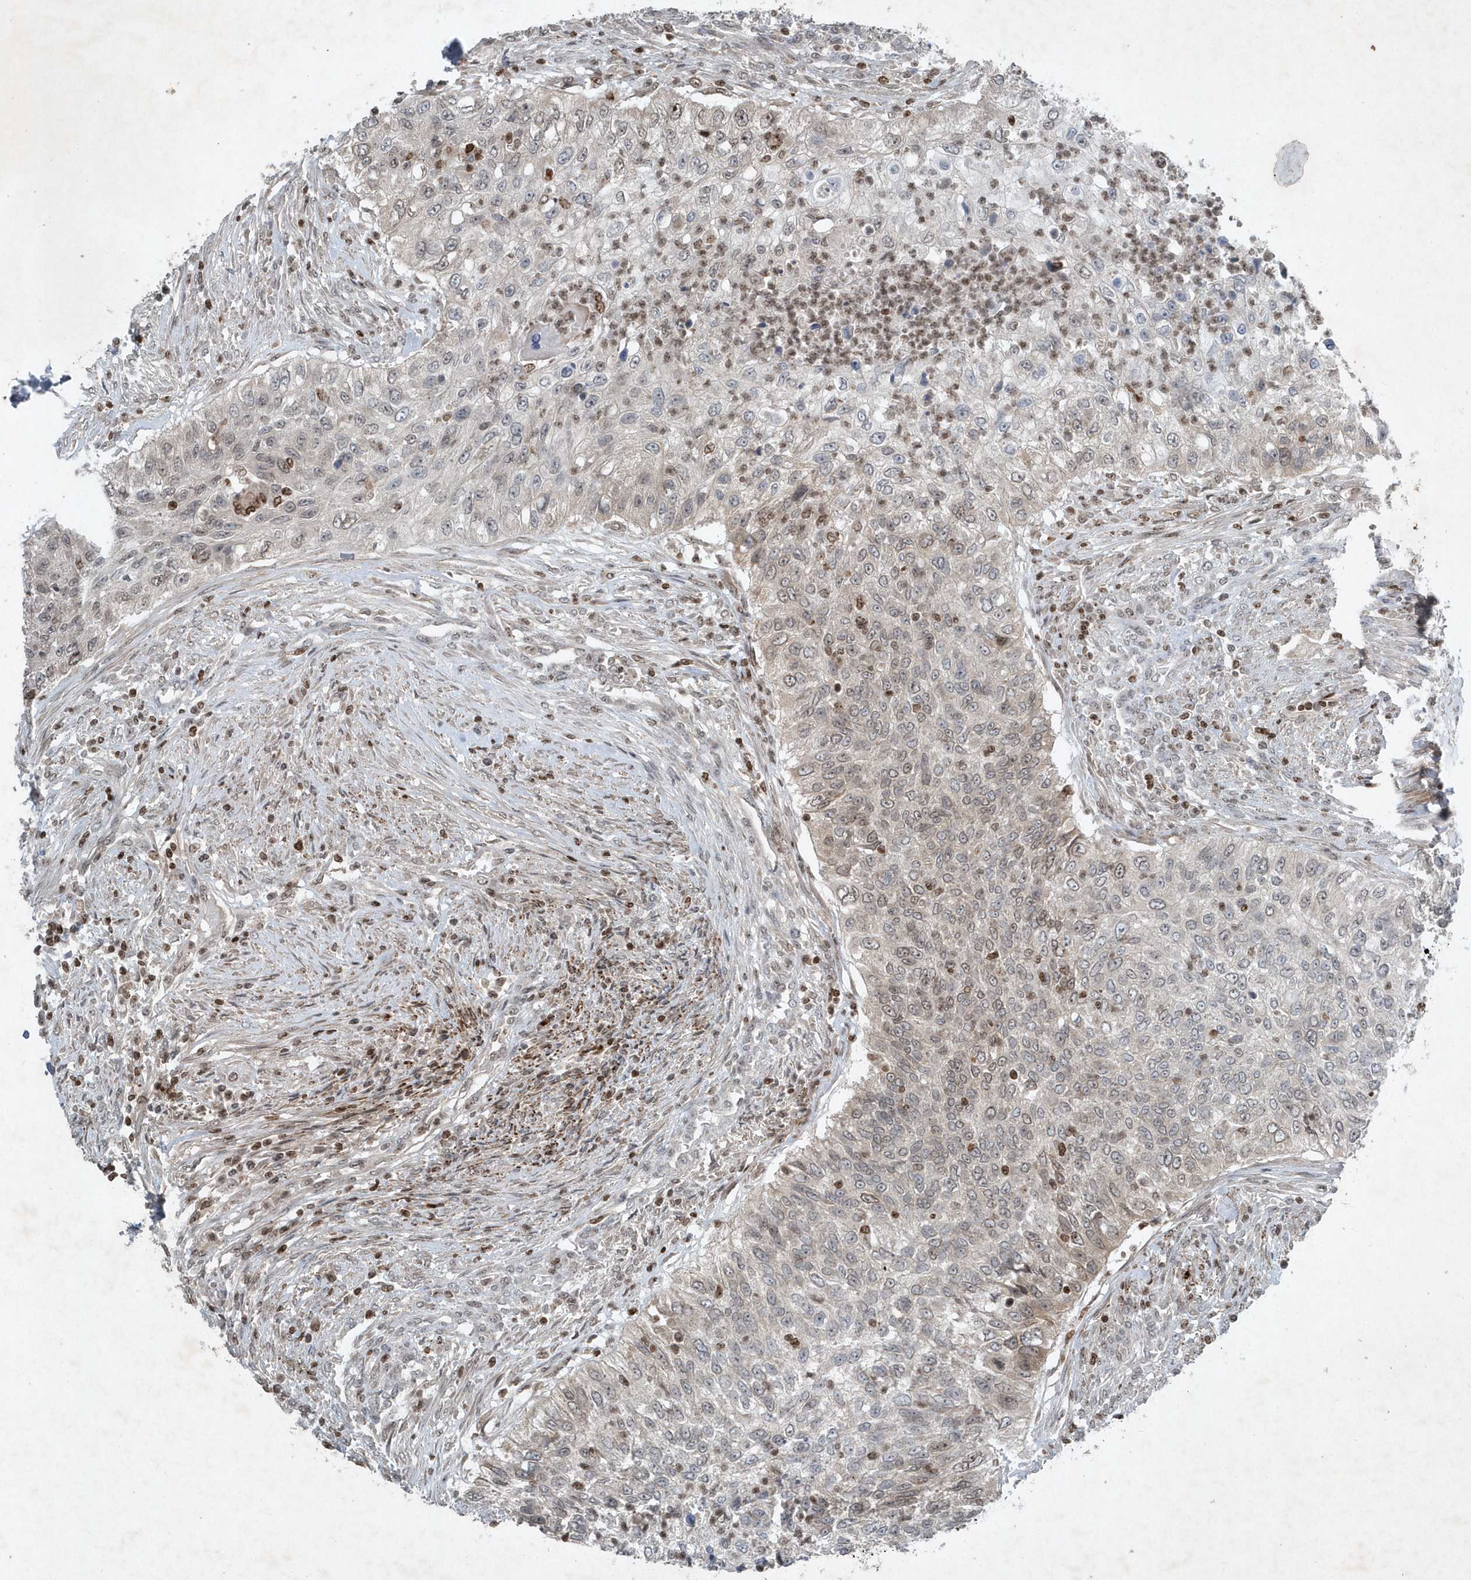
{"staining": {"intensity": "weak", "quantity": "<25%", "location": "nuclear"}, "tissue": "urothelial cancer", "cell_type": "Tumor cells", "image_type": "cancer", "snomed": [{"axis": "morphology", "description": "Urothelial carcinoma, High grade"}, {"axis": "topography", "description": "Urinary bladder"}], "caption": "High power microscopy histopathology image of an immunohistochemistry histopathology image of urothelial carcinoma (high-grade), revealing no significant expression in tumor cells.", "gene": "QTRT2", "patient": {"sex": "female", "age": 60}}